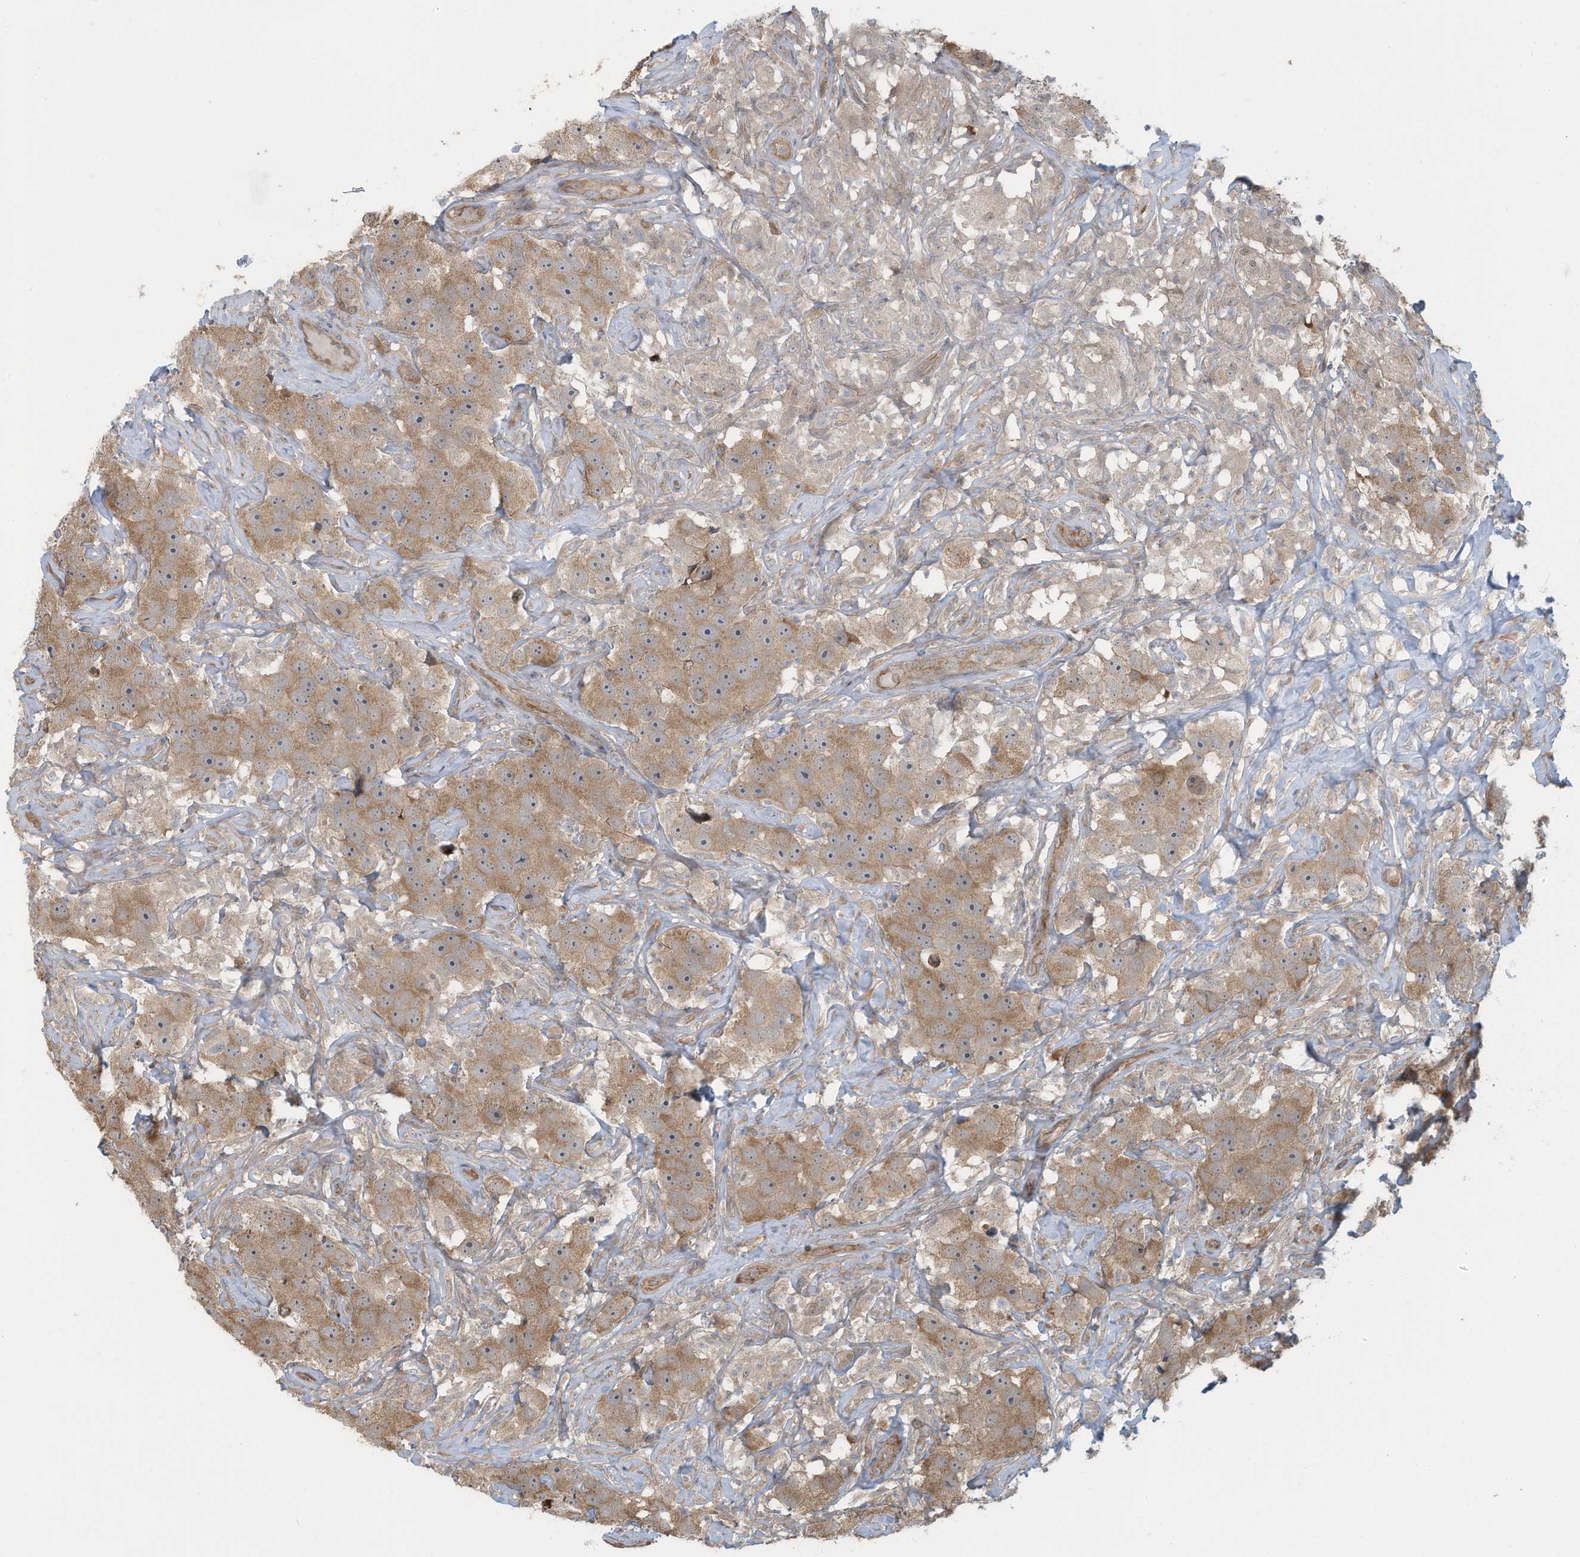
{"staining": {"intensity": "moderate", "quantity": ">75%", "location": "cytoplasmic/membranous"}, "tissue": "testis cancer", "cell_type": "Tumor cells", "image_type": "cancer", "snomed": [{"axis": "morphology", "description": "Seminoma, NOS"}, {"axis": "topography", "description": "Testis"}], "caption": "Testis cancer stained with a protein marker displays moderate staining in tumor cells.", "gene": "ERI2", "patient": {"sex": "male", "age": 49}}